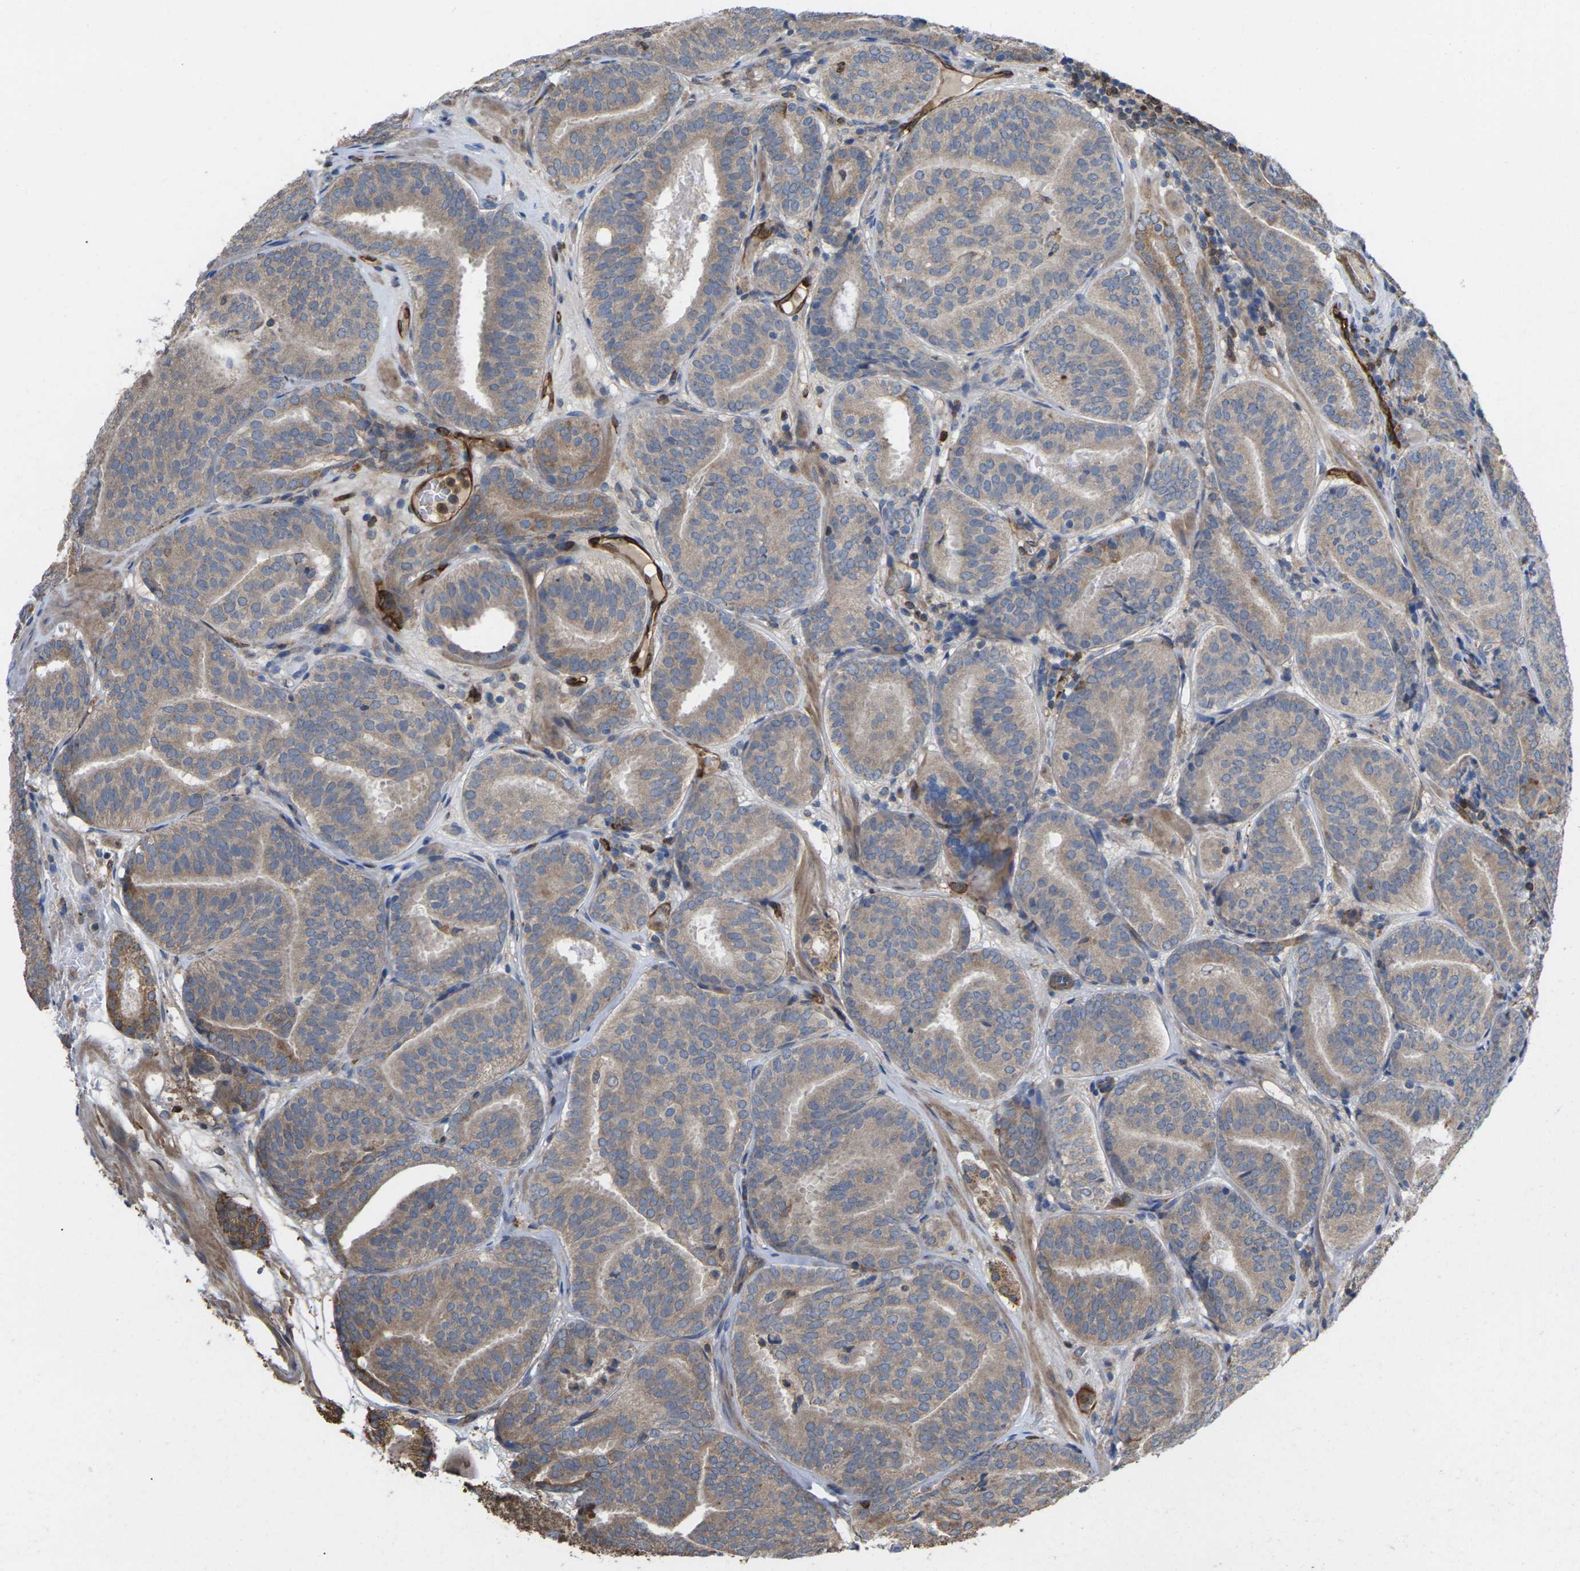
{"staining": {"intensity": "weak", "quantity": ">75%", "location": "cytoplasmic/membranous"}, "tissue": "prostate cancer", "cell_type": "Tumor cells", "image_type": "cancer", "snomed": [{"axis": "morphology", "description": "Adenocarcinoma, Low grade"}, {"axis": "topography", "description": "Prostate"}], "caption": "Protein expression analysis of prostate low-grade adenocarcinoma displays weak cytoplasmic/membranous positivity in about >75% of tumor cells.", "gene": "TIAM1", "patient": {"sex": "male", "age": 69}}